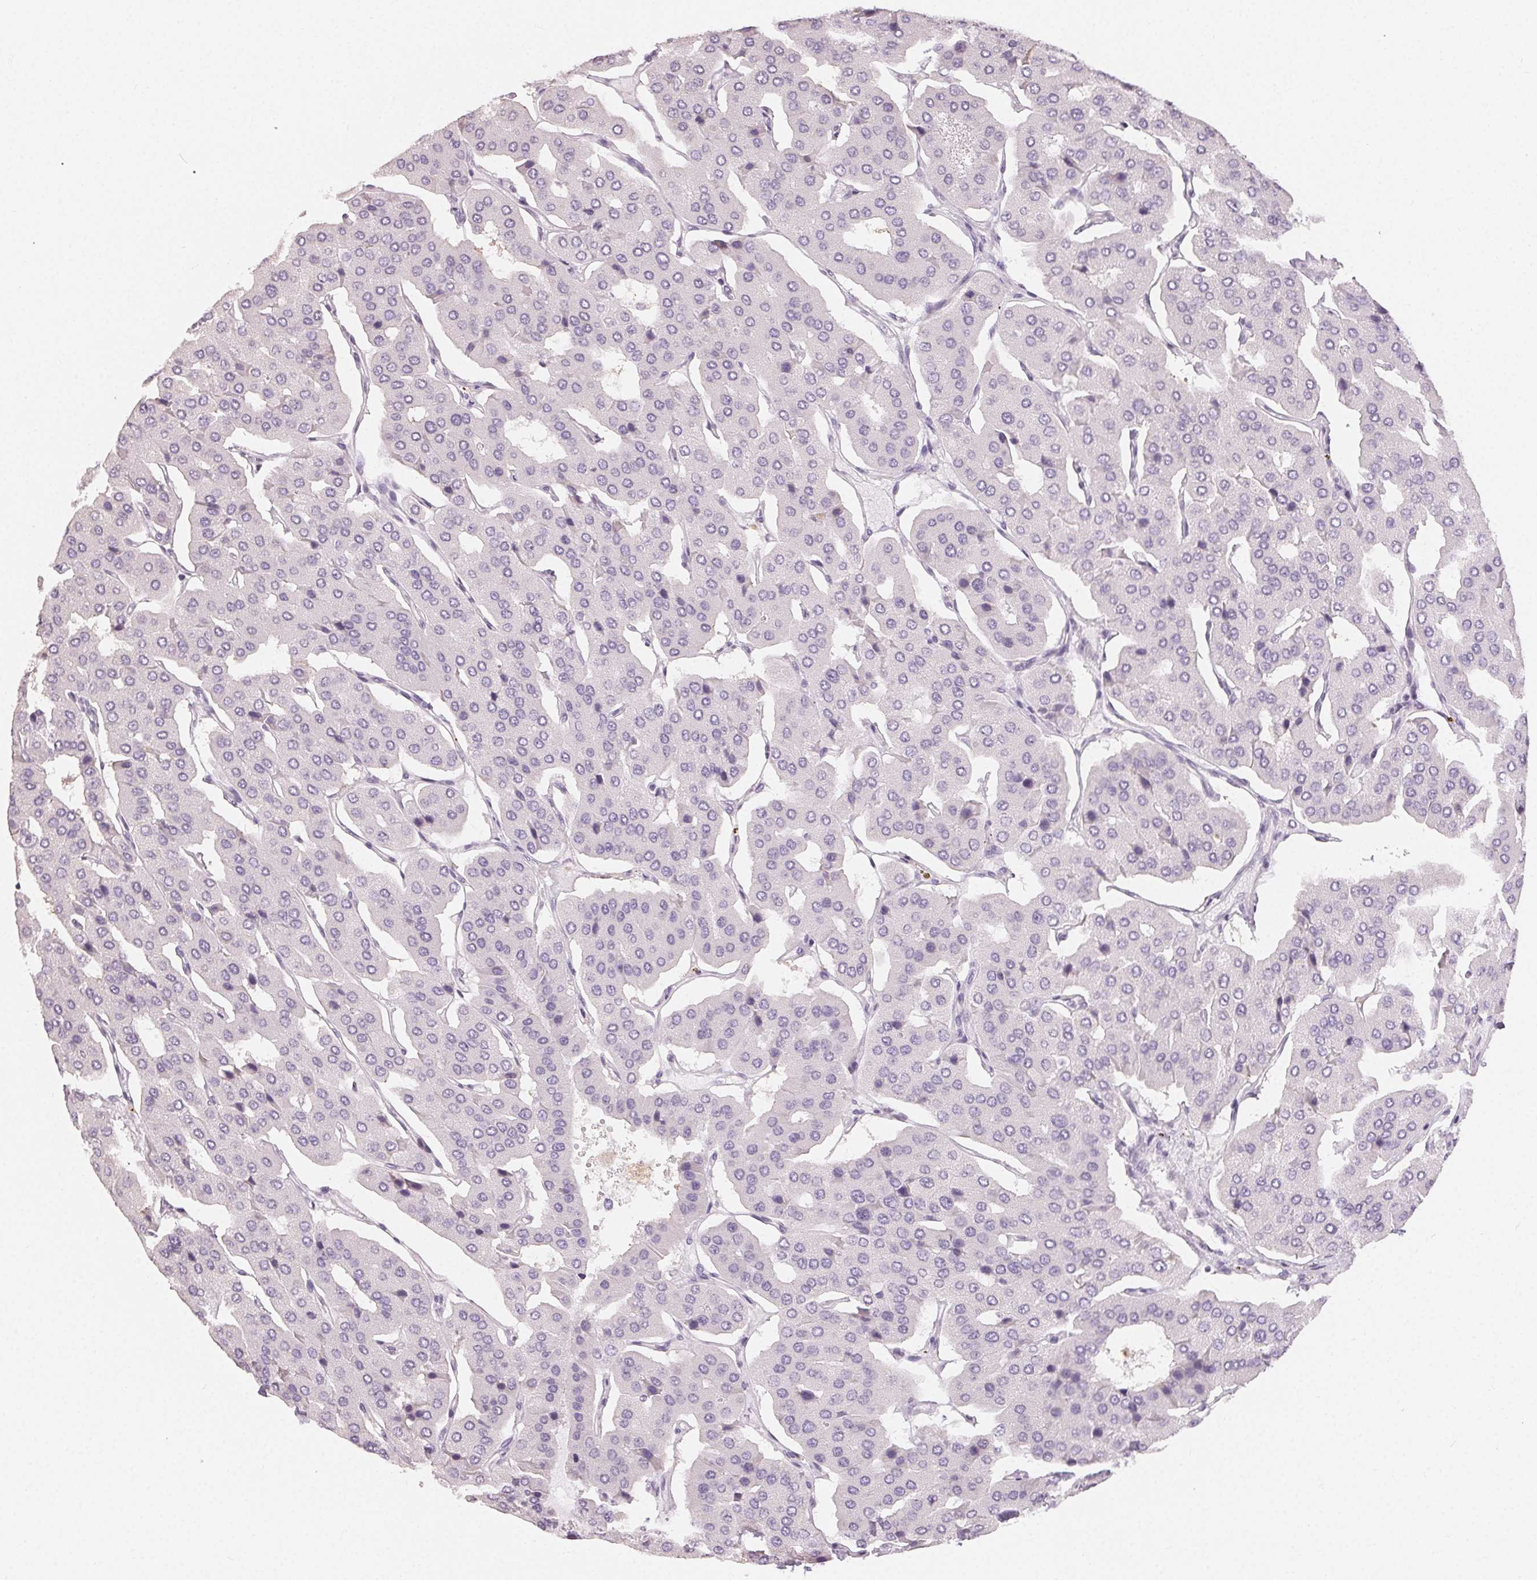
{"staining": {"intensity": "negative", "quantity": "none", "location": "none"}, "tissue": "parathyroid gland", "cell_type": "Glandular cells", "image_type": "normal", "snomed": [{"axis": "morphology", "description": "Normal tissue, NOS"}, {"axis": "morphology", "description": "Adenoma, NOS"}, {"axis": "topography", "description": "Parathyroid gland"}], "caption": "Protein analysis of normal parathyroid gland demonstrates no significant positivity in glandular cells.", "gene": "TMEM174", "patient": {"sex": "female", "age": 86}}